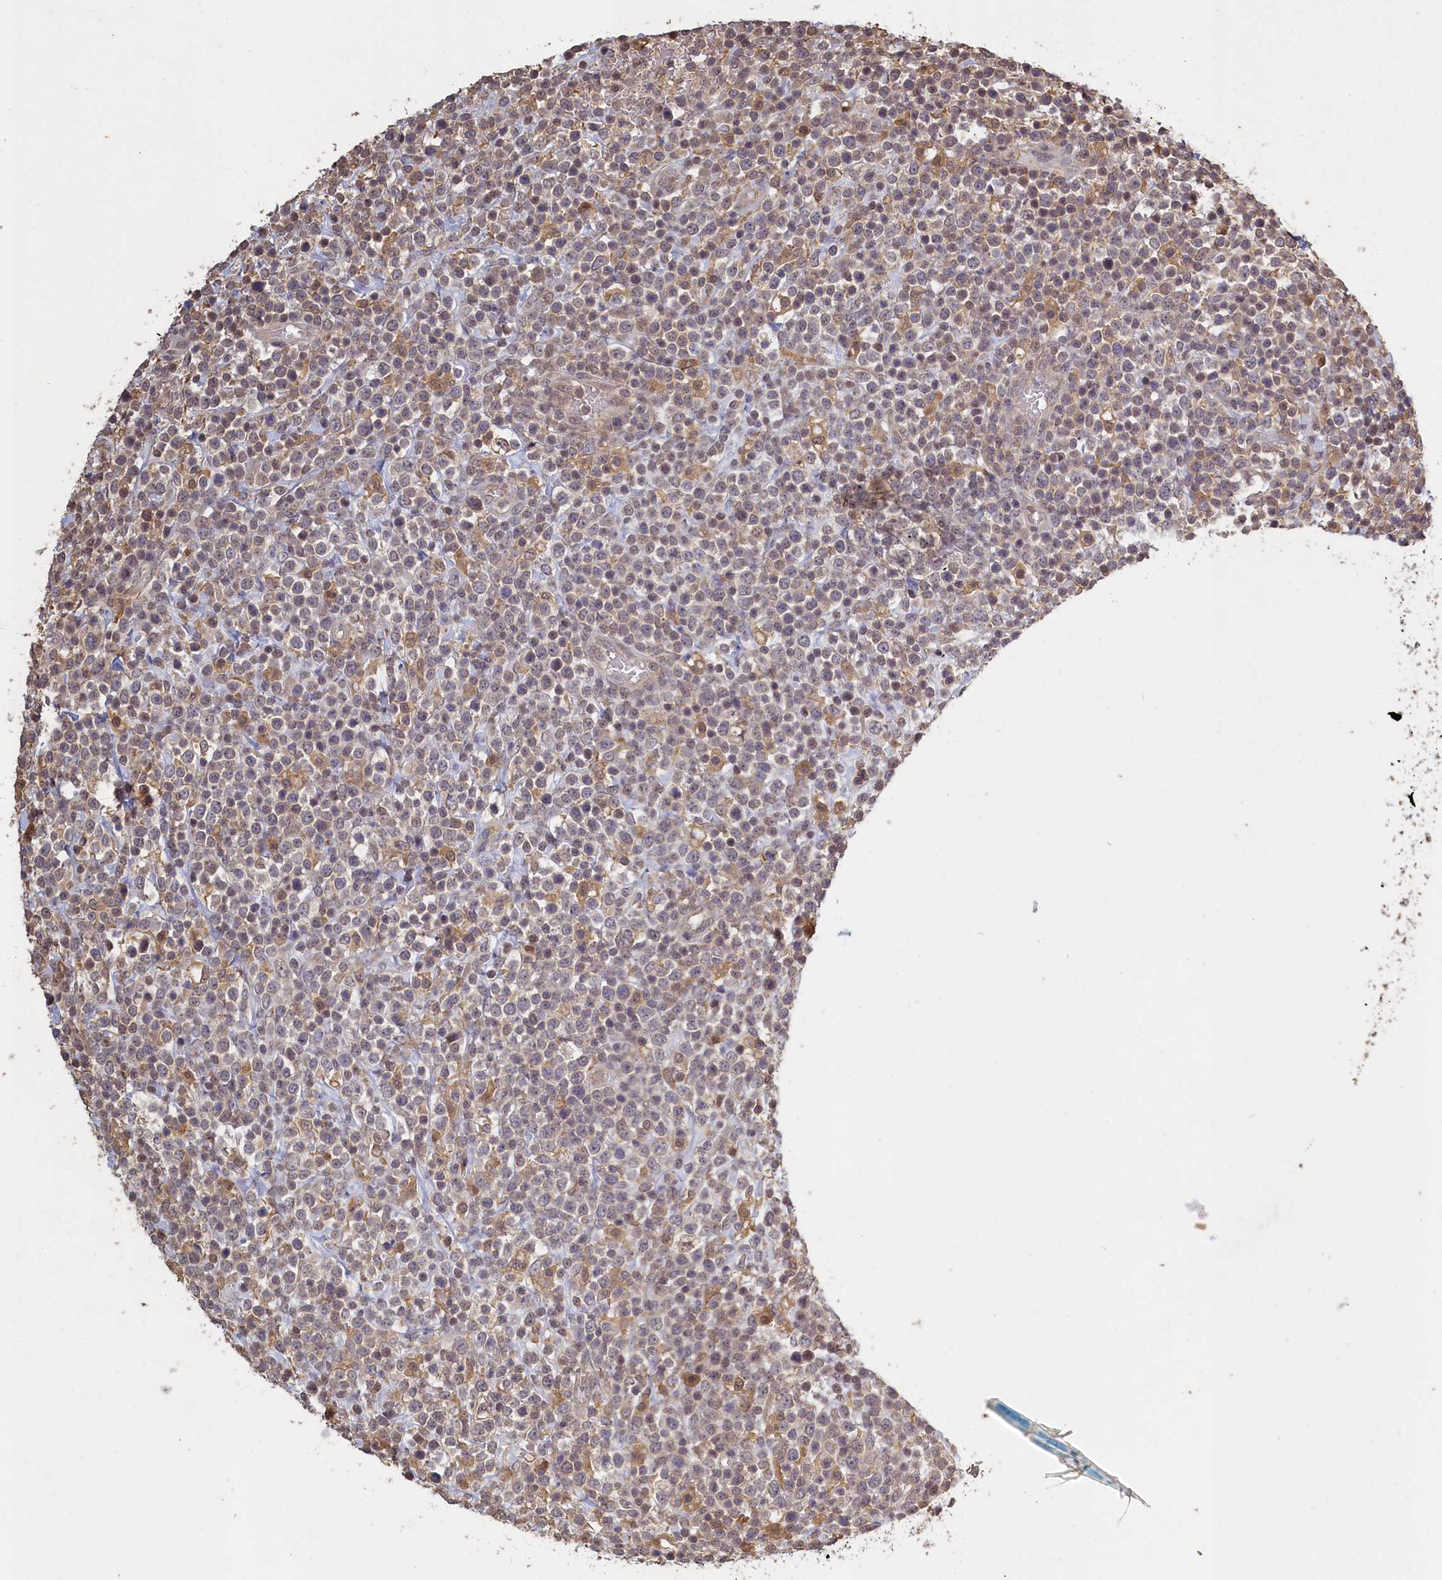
{"staining": {"intensity": "weak", "quantity": "25%-75%", "location": "cytoplasmic/membranous"}, "tissue": "lymphoma", "cell_type": "Tumor cells", "image_type": "cancer", "snomed": [{"axis": "morphology", "description": "Malignant lymphoma, non-Hodgkin's type, High grade"}, {"axis": "topography", "description": "Colon"}], "caption": "High-grade malignant lymphoma, non-Hodgkin's type stained with IHC displays weak cytoplasmic/membranous staining in approximately 25%-75% of tumor cells. (DAB (3,3'-diaminobenzidine) IHC with brightfield microscopy, high magnification).", "gene": "UCHL3", "patient": {"sex": "female", "age": 53}}